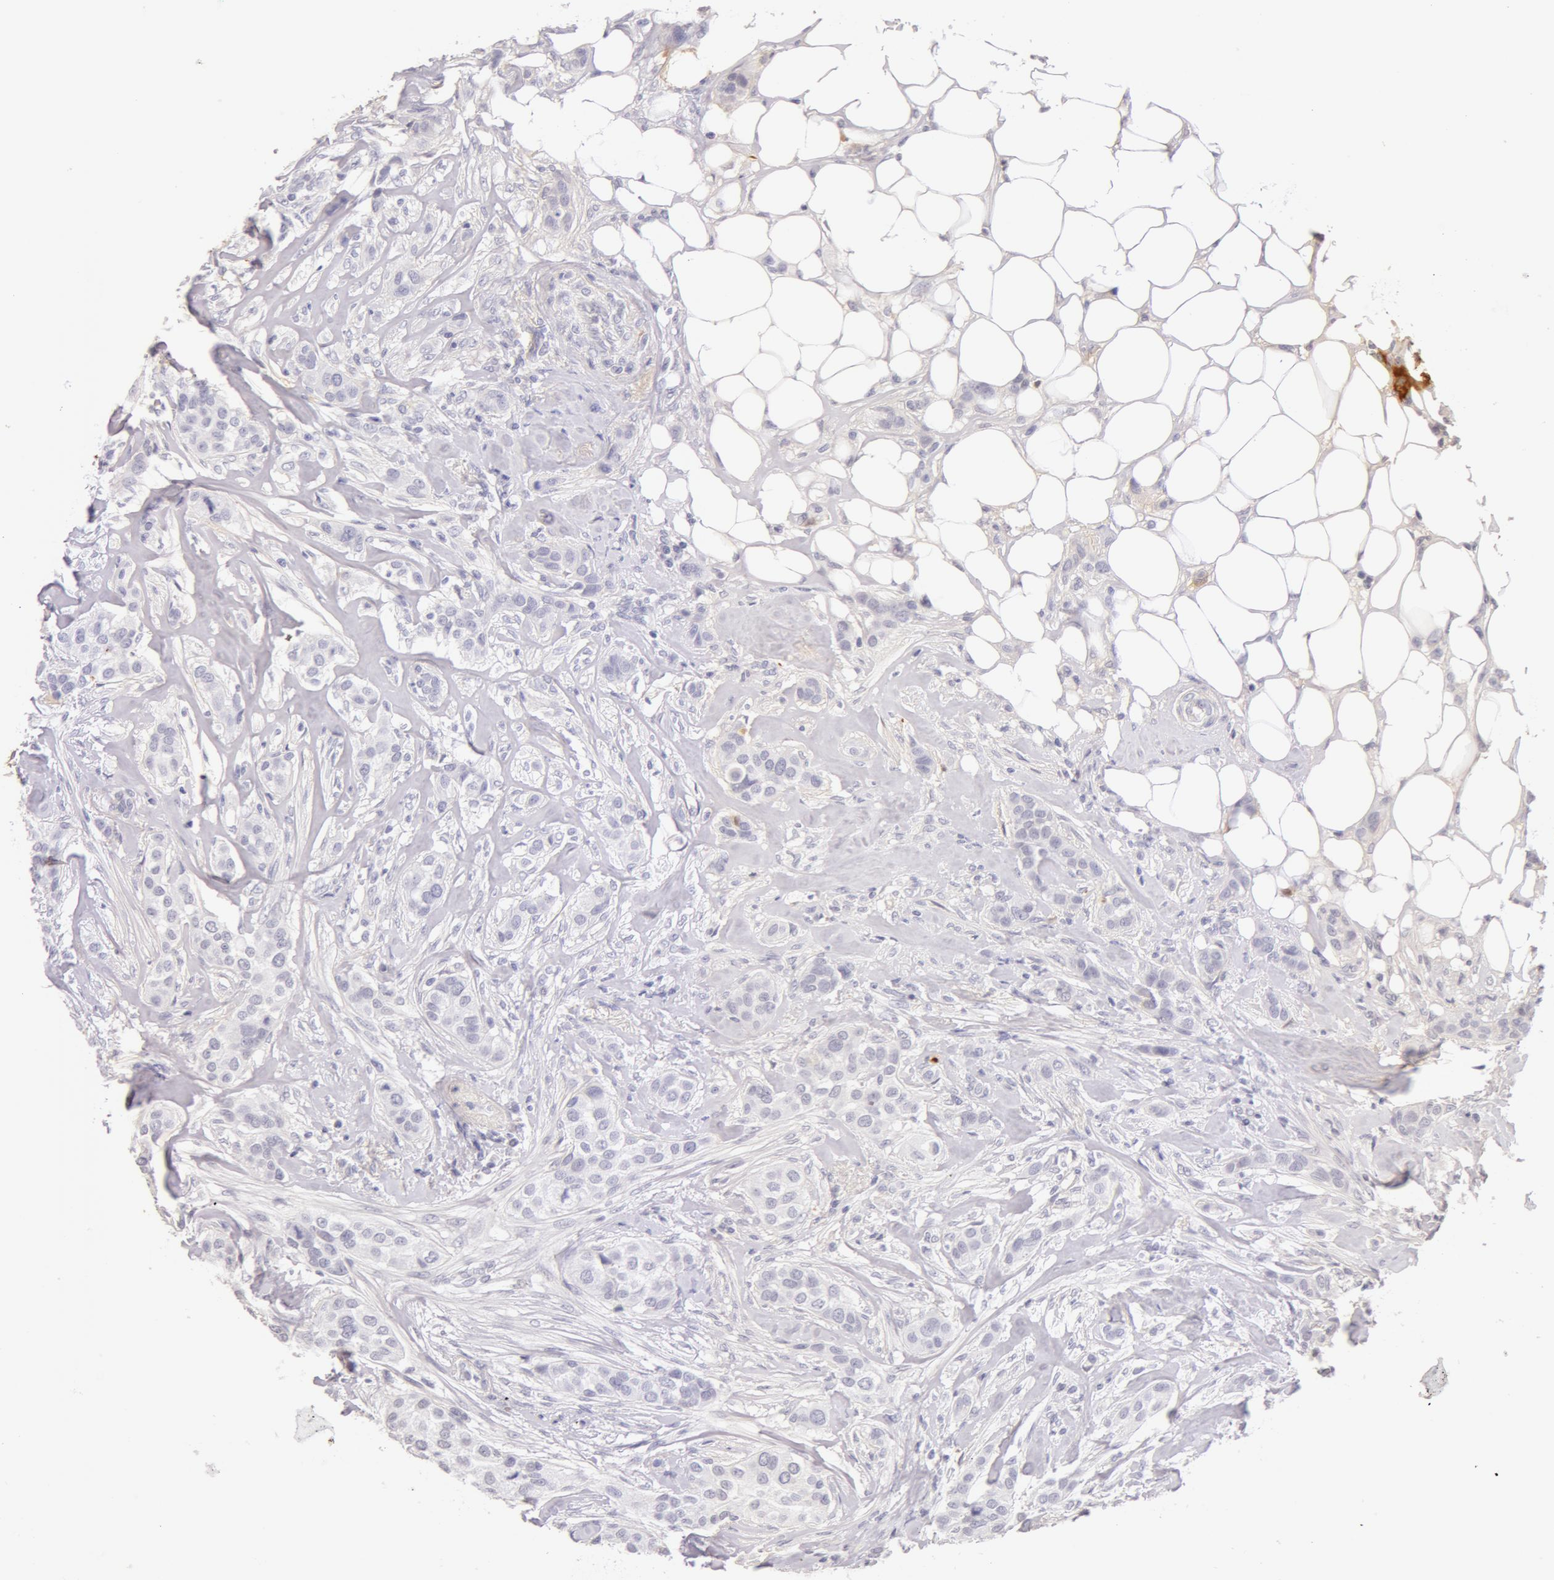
{"staining": {"intensity": "negative", "quantity": "none", "location": "none"}, "tissue": "breast cancer", "cell_type": "Tumor cells", "image_type": "cancer", "snomed": [{"axis": "morphology", "description": "Duct carcinoma"}, {"axis": "topography", "description": "Breast"}], "caption": "Breast infiltrating ductal carcinoma was stained to show a protein in brown. There is no significant expression in tumor cells. (Stains: DAB immunohistochemistry (IHC) with hematoxylin counter stain, Microscopy: brightfield microscopy at high magnification).", "gene": "AHSG", "patient": {"sex": "female", "age": 45}}